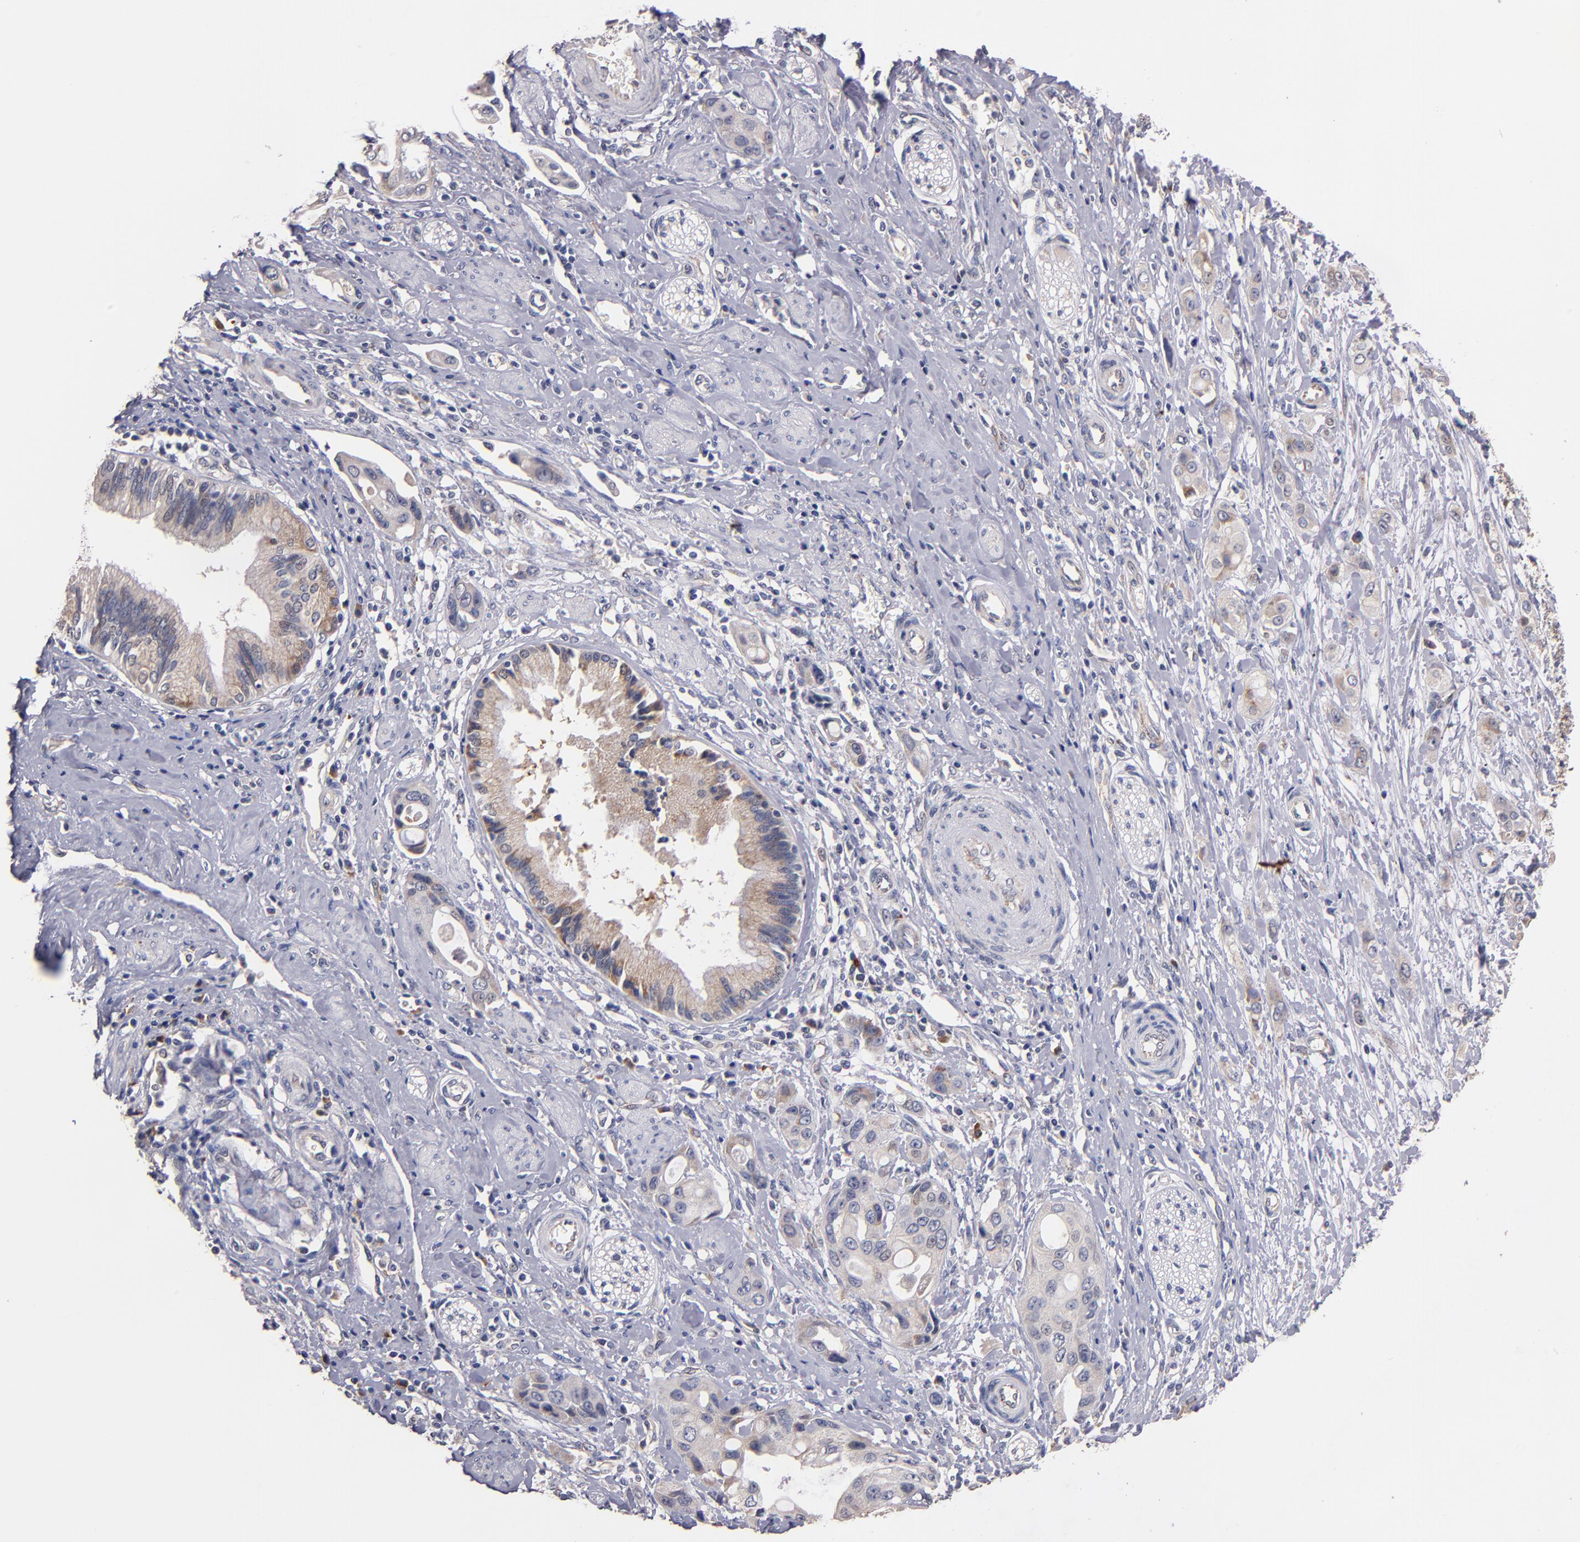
{"staining": {"intensity": "weak", "quantity": "<25%", "location": "cytoplasmic/membranous"}, "tissue": "pancreatic cancer", "cell_type": "Tumor cells", "image_type": "cancer", "snomed": [{"axis": "morphology", "description": "Adenocarcinoma, NOS"}, {"axis": "topography", "description": "Pancreas"}], "caption": "Immunohistochemistry photomicrograph of human adenocarcinoma (pancreatic) stained for a protein (brown), which shows no staining in tumor cells.", "gene": "DIABLO", "patient": {"sex": "female", "age": 60}}